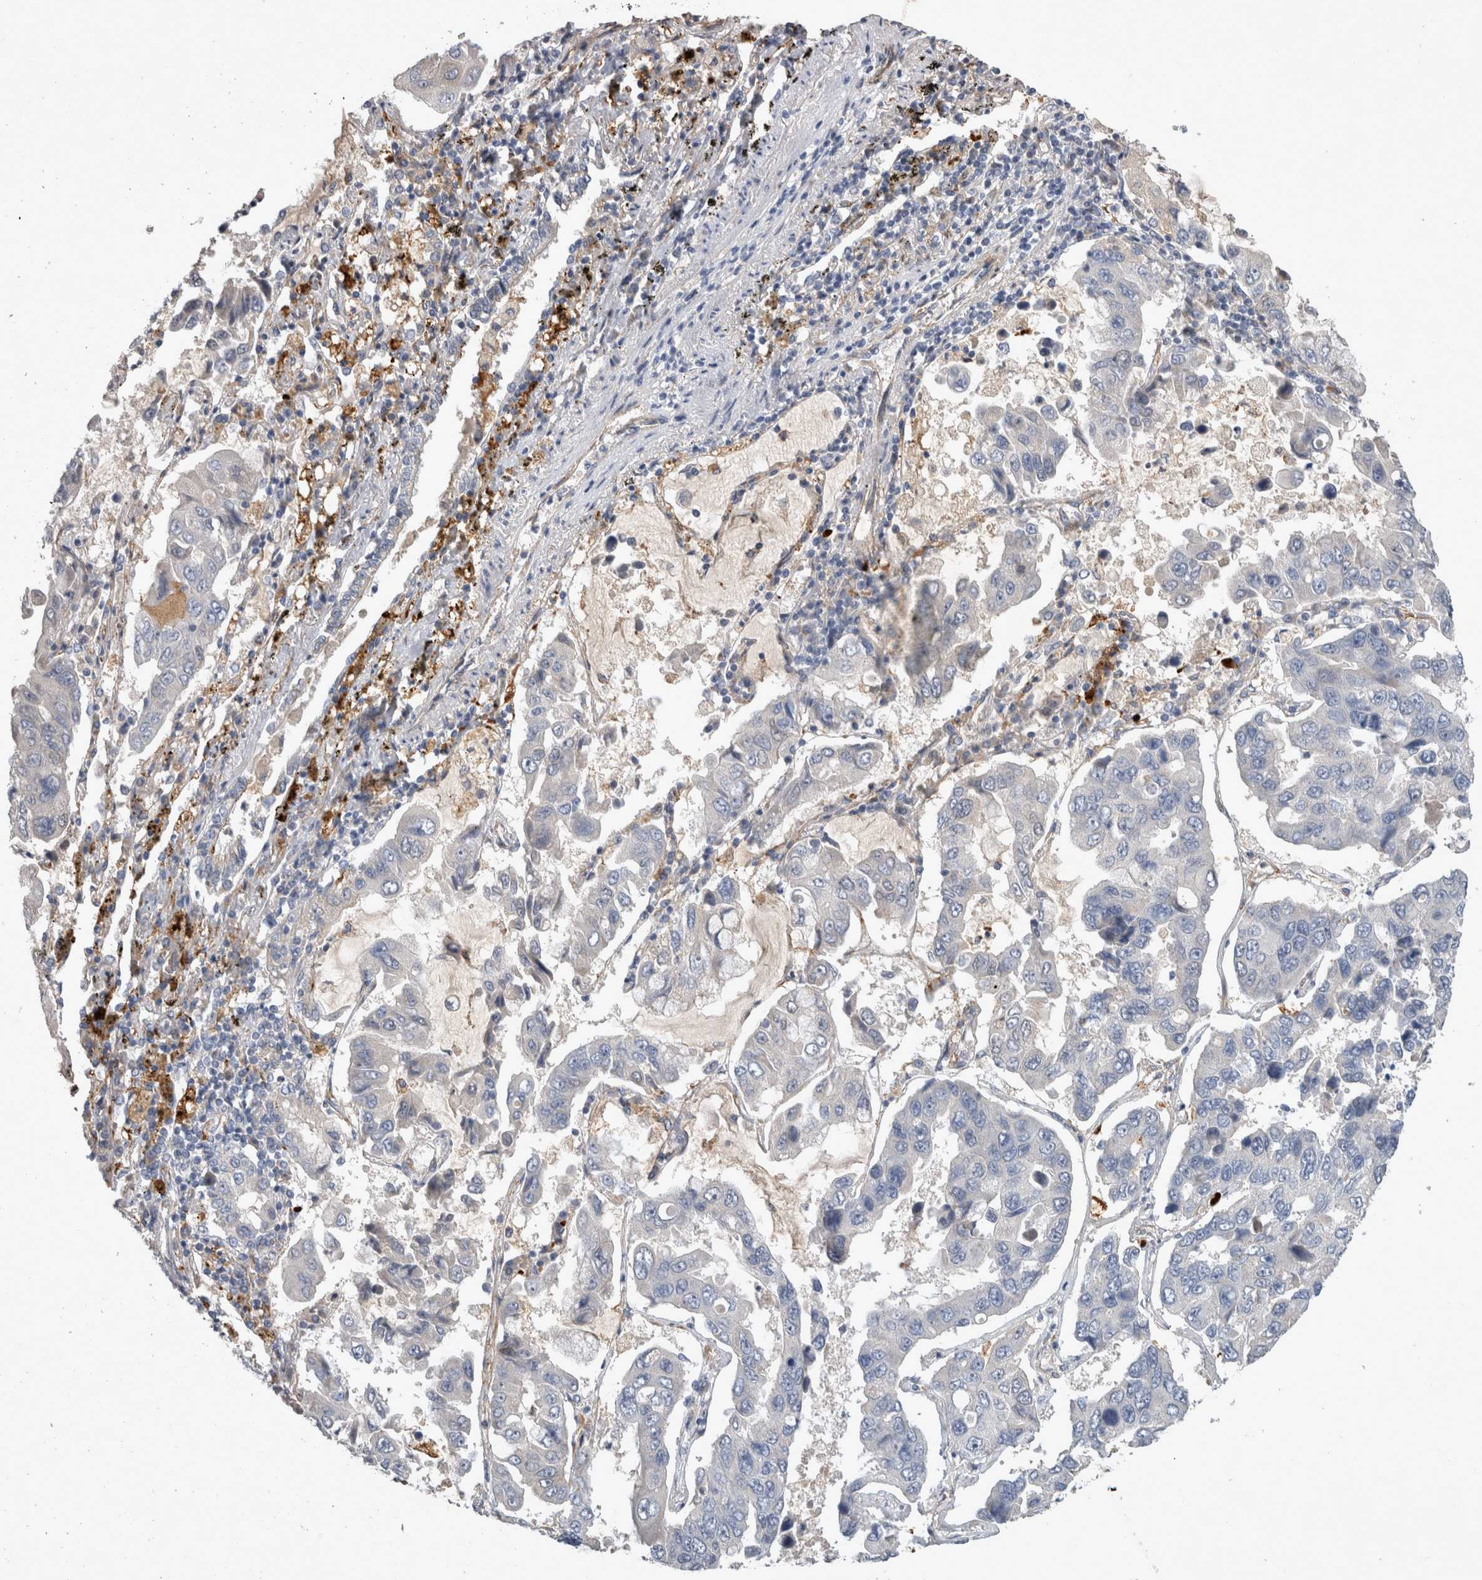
{"staining": {"intensity": "negative", "quantity": "none", "location": "none"}, "tissue": "lung cancer", "cell_type": "Tumor cells", "image_type": "cancer", "snomed": [{"axis": "morphology", "description": "Adenocarcinoma, NOS"}, {"axis": "topography", "description": "Lung"}], "caption": "Micrograph shows no significant protein staining in tumor cells of adenocarcinoma (lung). (Stains: DAB (3,3'-diaminobenzidine) immunohistochemistry with hematoxylin counter stain, Microscopy: brightfield microscopy at high magnification).", "gene": "SLC22A11", "patient": {"sex": "male", "age": 64}}